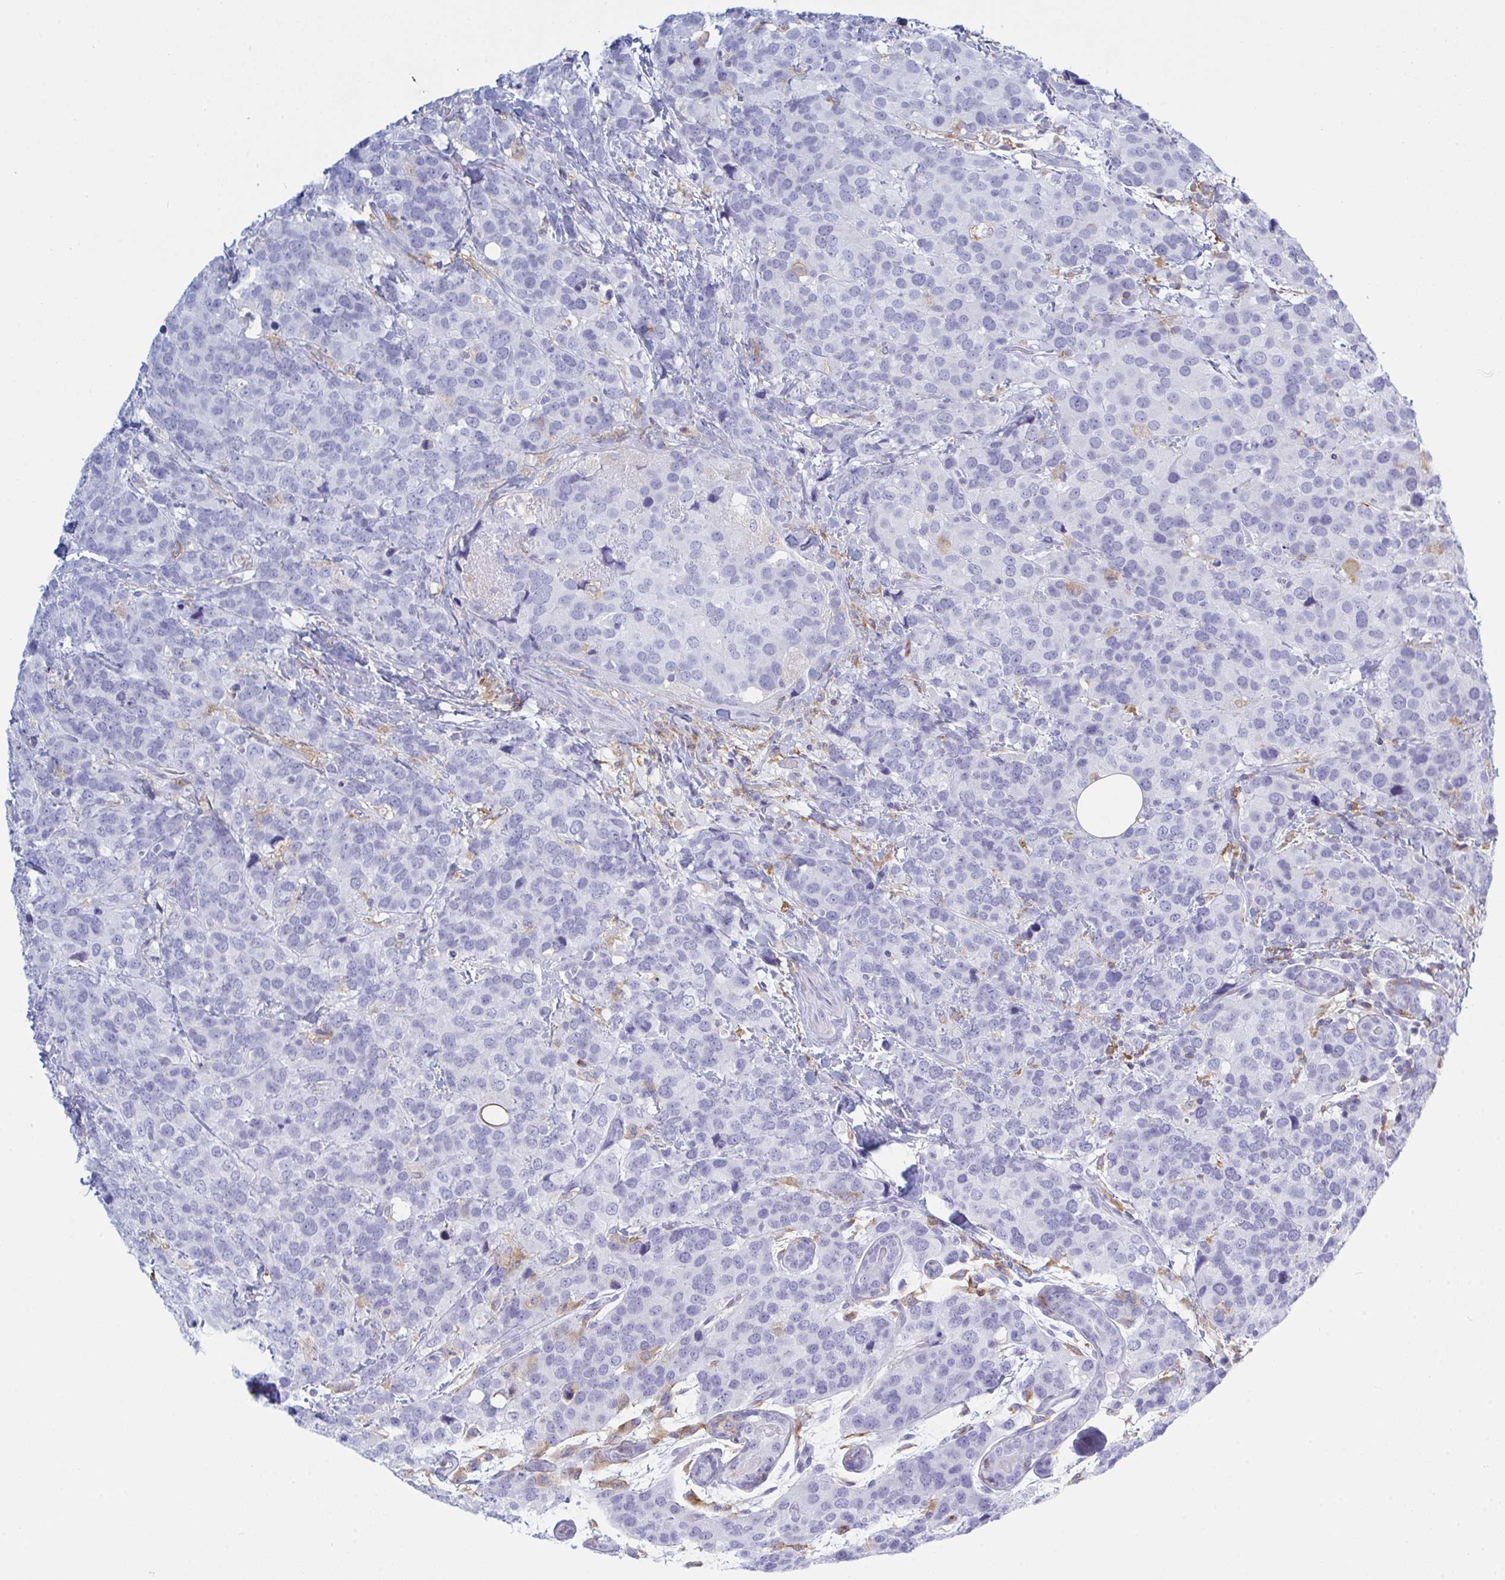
{"staining": {"intensity": "negative", "quantity": "none", "location": "none"}, "tissue": "breast cancer", "cell_type": "Tumor cells", "image_type": "cancer", "snomed": [{"axis": "morphology", "description": "Lobular carcinoma"}, {"axis": "topography", "description": "Breast"}], "caption": "Tumor cells are negative for brown protein staining in breast lobular carcinoma. (DAB immunohistochemistry (IHC) with hematoxylin counter stain).", "gene": "MYO1F", "patient": {"sex": "female", "age": 59}}